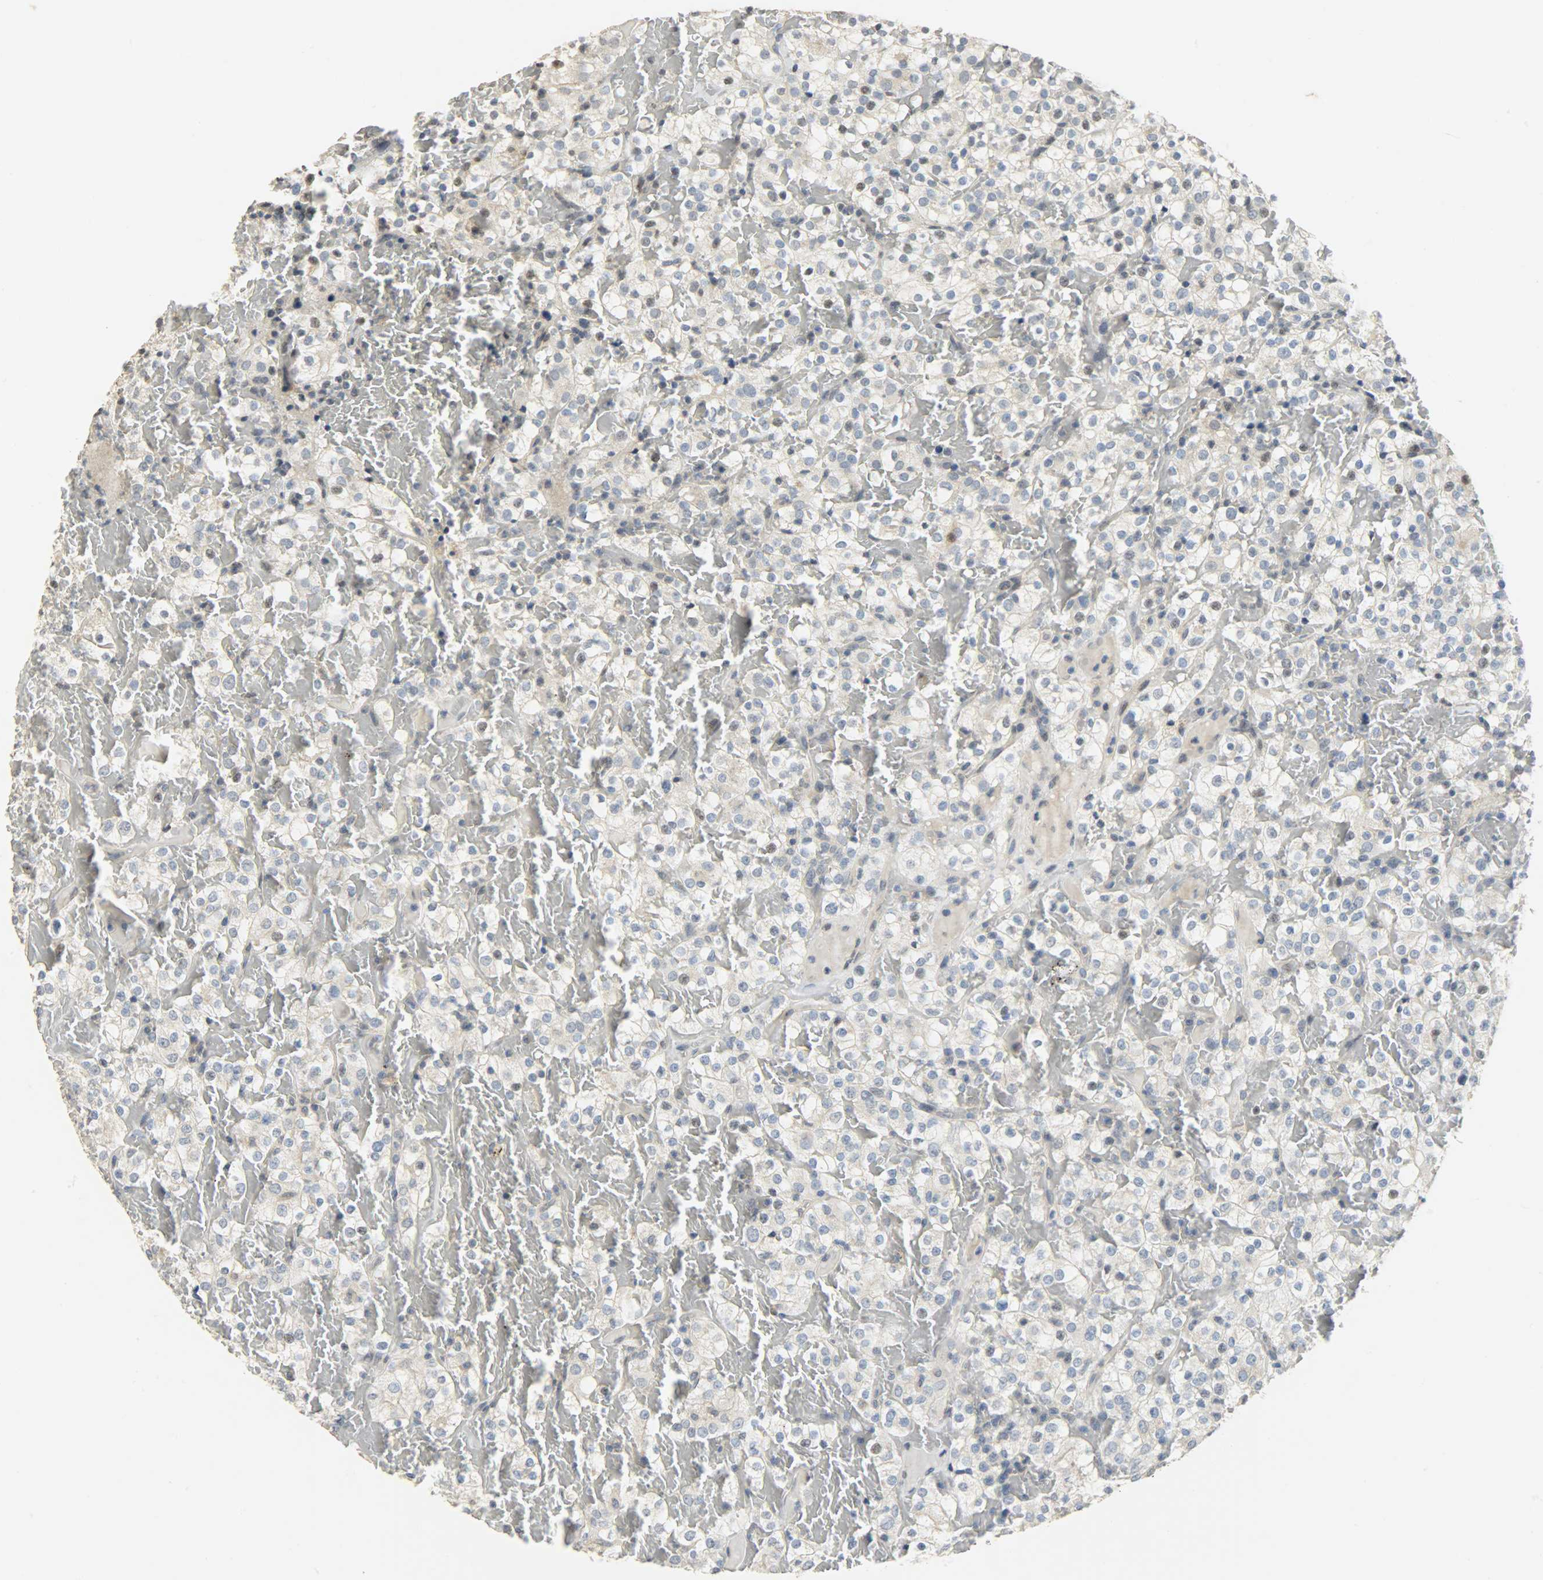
{"staining": {"intensity": "weak", "quantity": "<25%", "location": "nuclear"}, "tissue": "renal cancer", "cell_type": "Tumor cells", "image_type": "cancer", "snomed": [{"axis": "morphology", "description": "Normal tissue, NOS"}, {"axis": "morphology", "description": "Adenocarcinoma, NOS"}, {"axis": "topography", "description": "Kidney"}], "caption": "A histopathology image of adenocarcinoma (renal) stained for a protein reveals no brown staining in tumor cells.", "gene": "DNAJB6", "patient": {"sex": "female", "age": 72}}